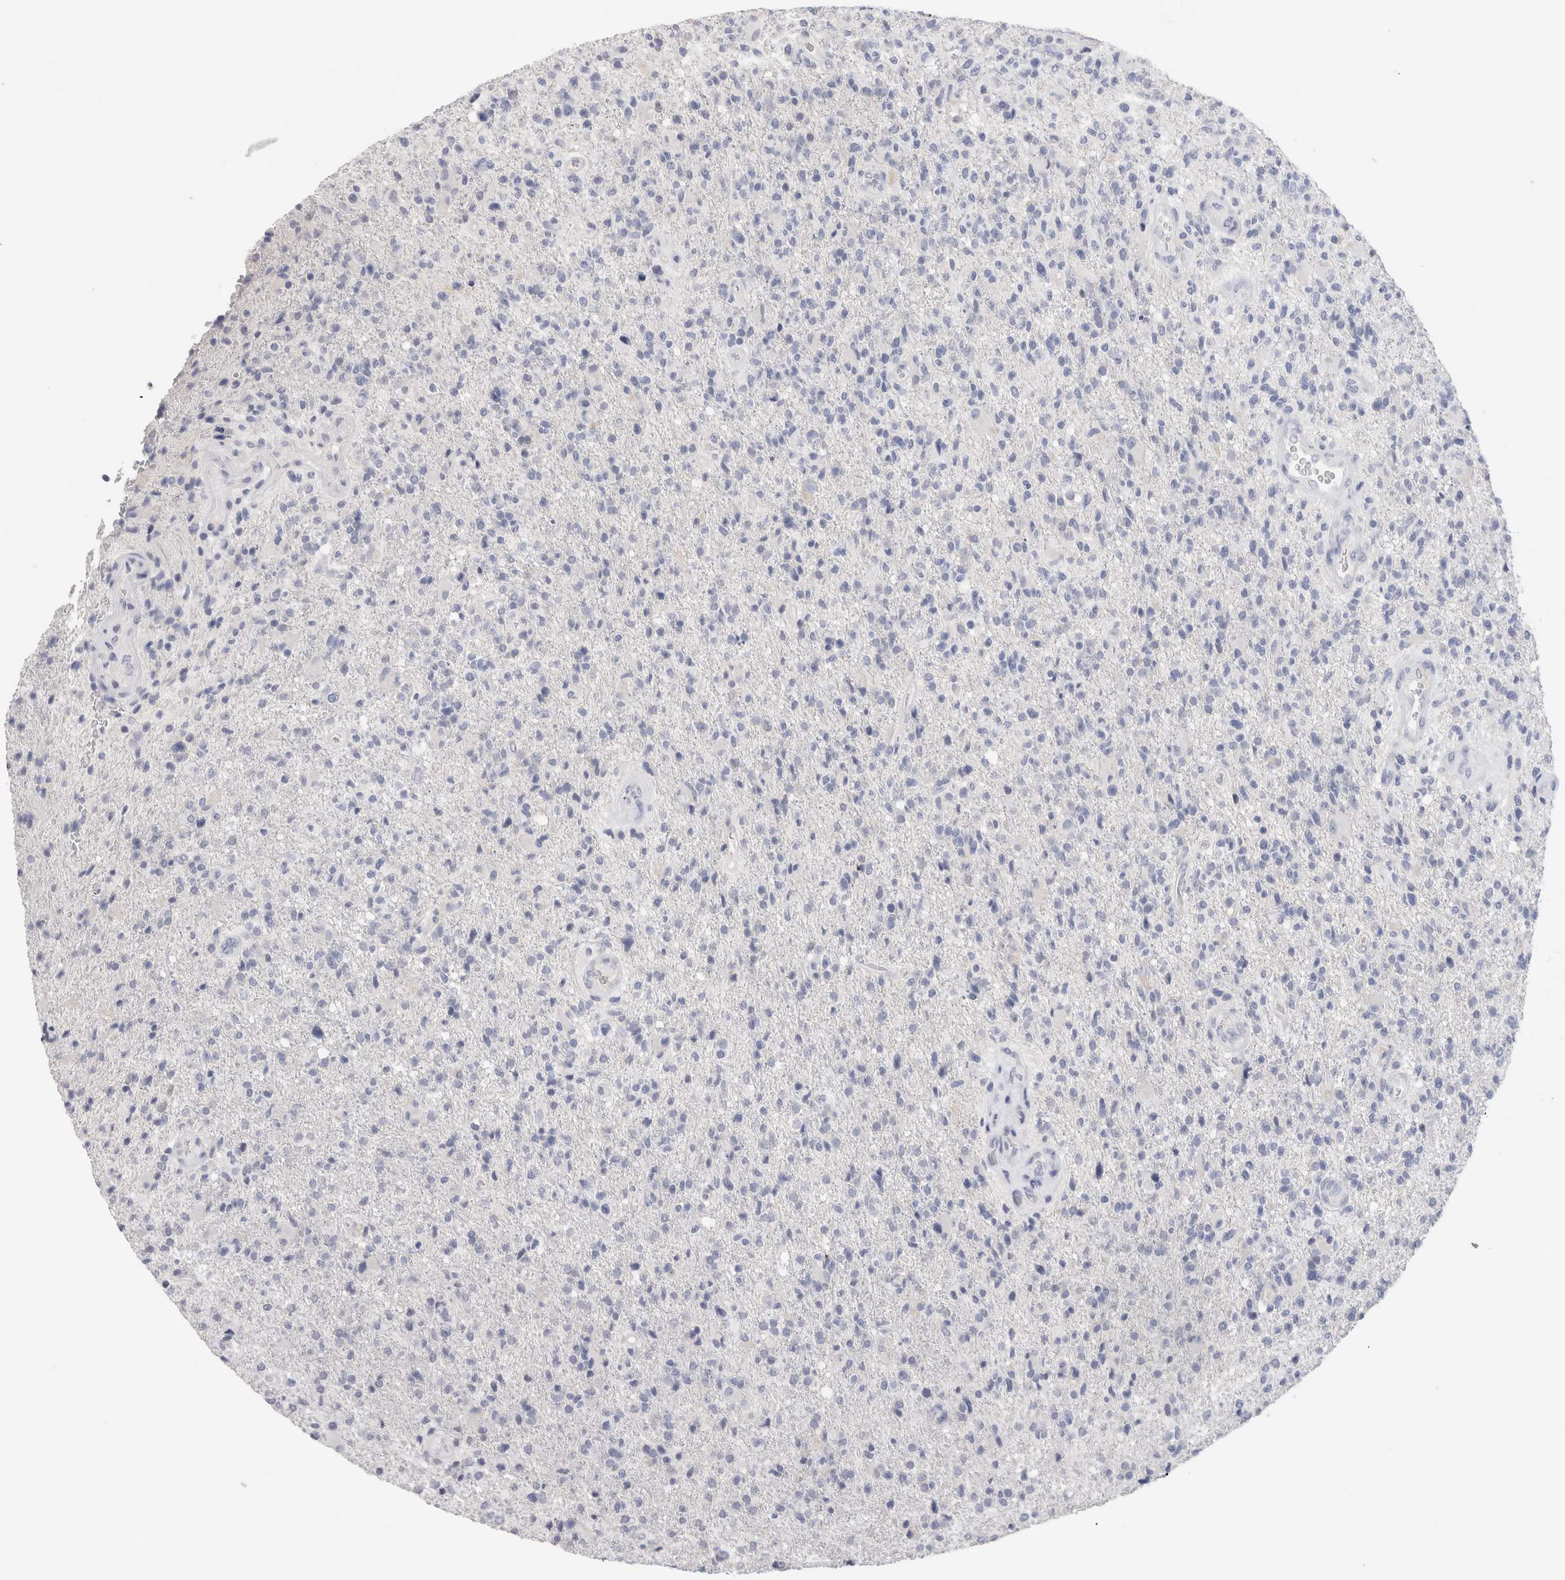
{"staining": {"intensity": "negative", "quantity": "none", "location": "none"}, "tissue": "glioma", "cell_type": "Tumor cells", "image_type": "cancer", "snomed": [{"axis": "morphology", "description": "Glioma, malignant, High grade"}, {"axis": "topography", "description": "Brain"}], "caption": "Tumor cells show no significant protein staining in glioma.", "gene": "LAMP3", "patient": {"sex": "male", "age": 72}}